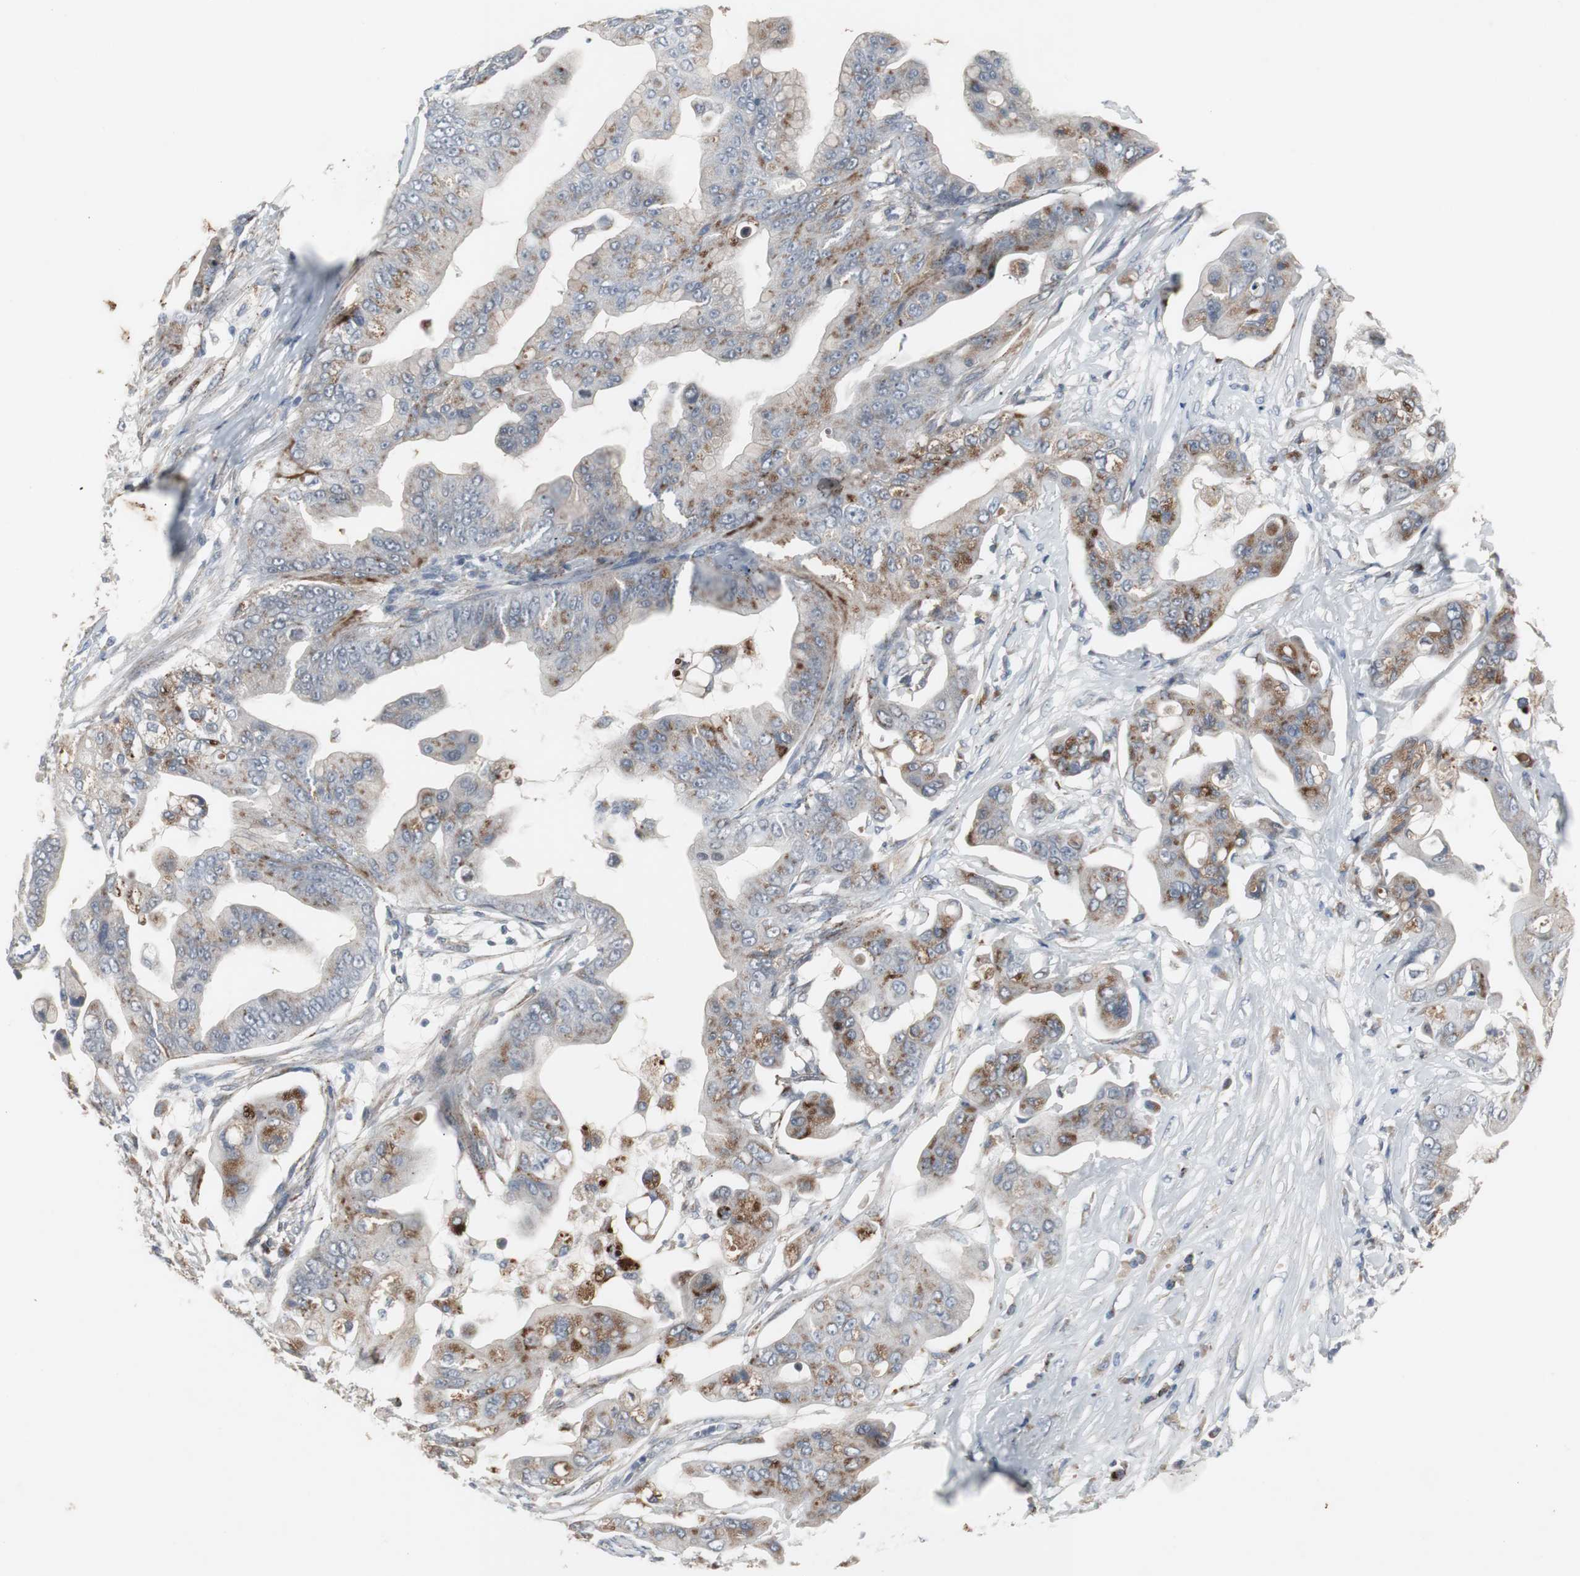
{"staining": {"intensity": "strong", "quantity": "25%-75%", "location": "cytoplasmic/membranous"}, "tissue": "pancreatic cancer", "cell_type": "Tumor cells", "image_type": "cancer", "snomed": [{"axis": "morphology", "description": "Adenocarcinoma, NOS"}, {"axis": "topography", "description": "Pancreas"}], "caption": "Approximately 25%-75% of tumor cells in human pancreatic cancer exhibit strong cytoplasmic/membranous protein staining as visualized by brown immunohistochemical staining.", "gene": "GBA1", "patient": {"sex": "female", "age": 75}}